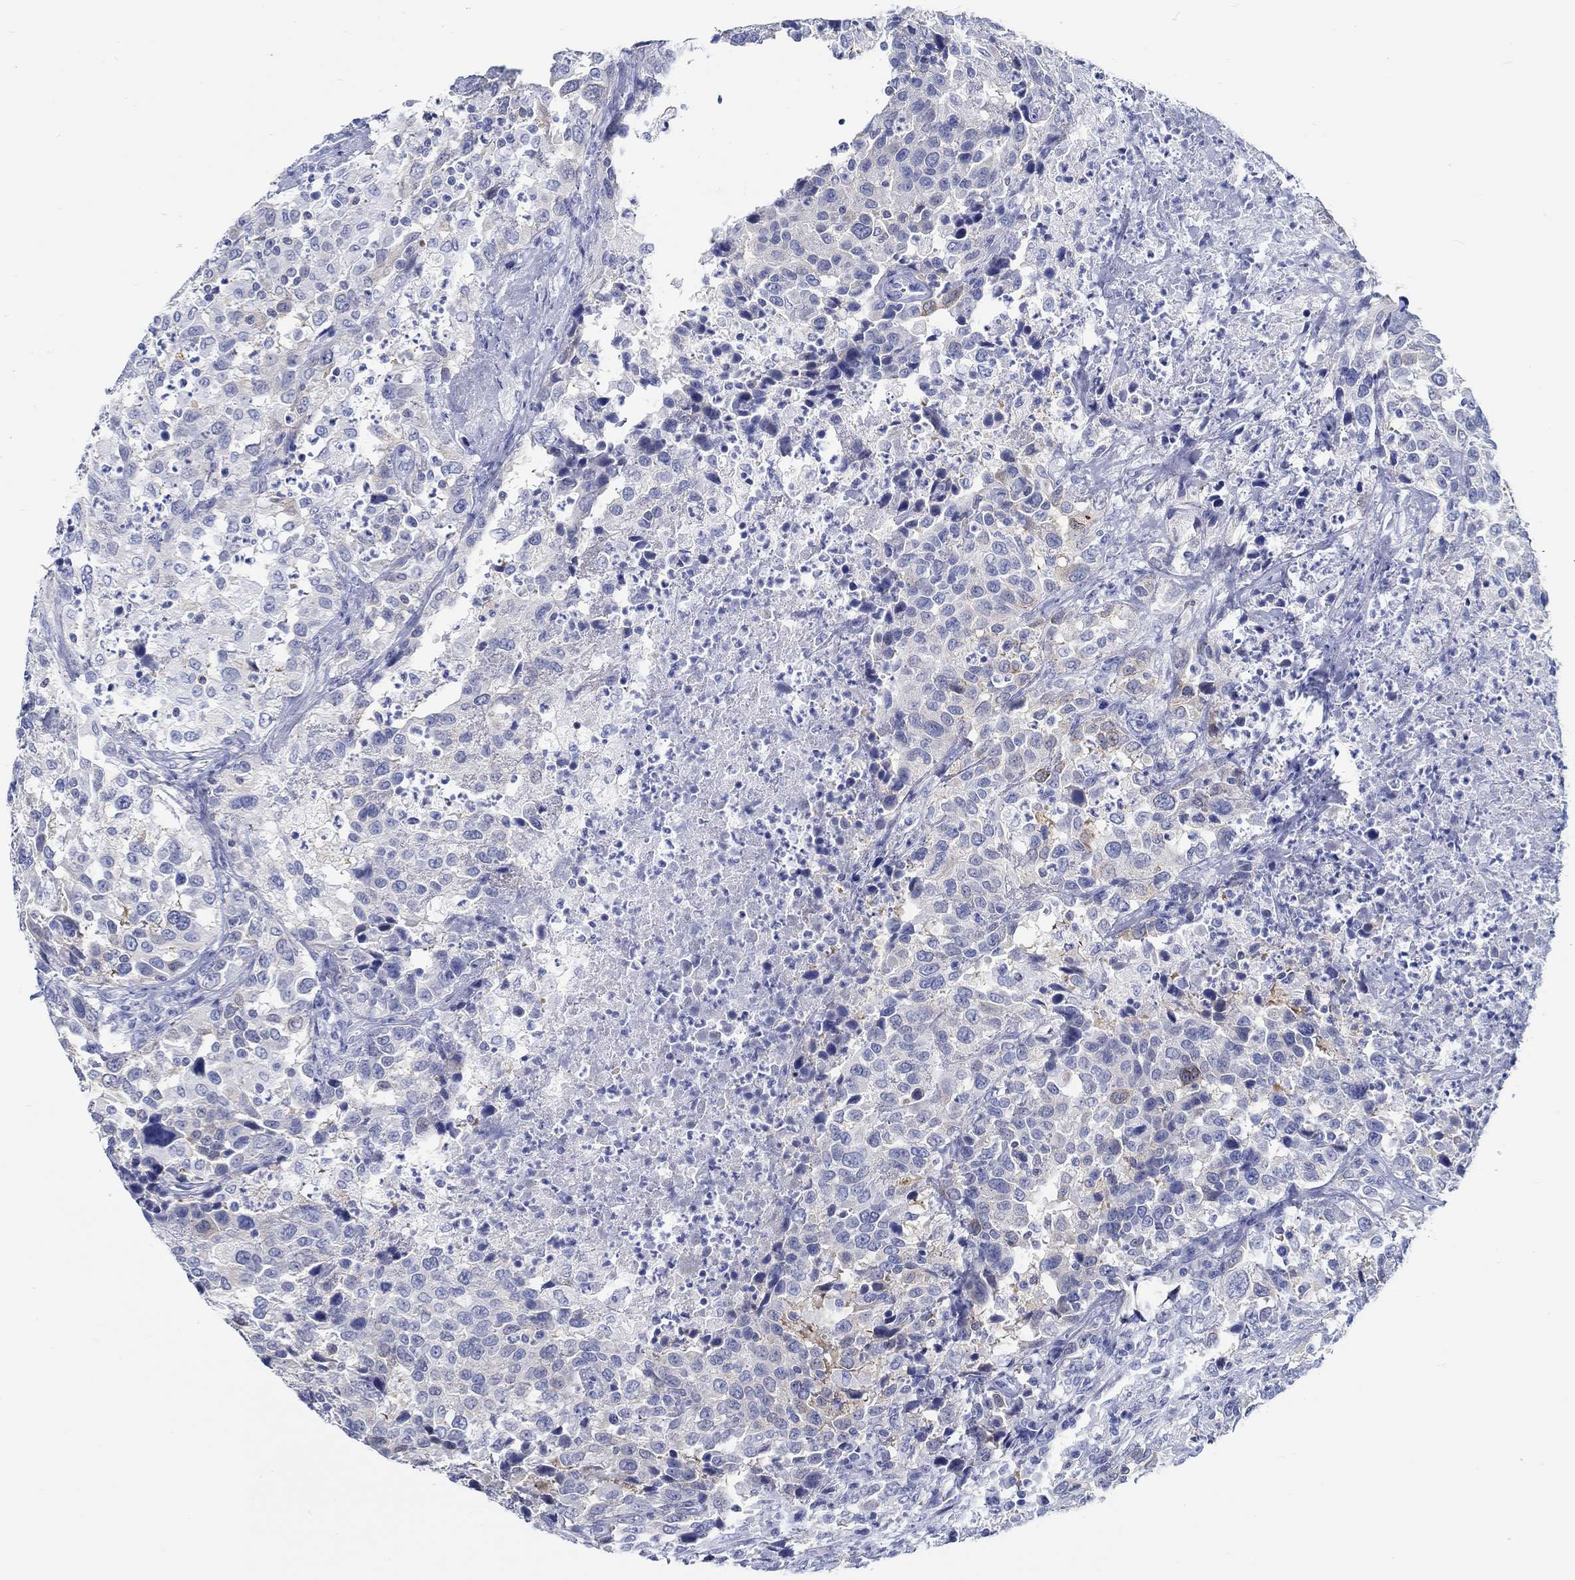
{"staining": {"intensity": "negative", "quantity": "none", "location": "none"}, "tissue": "urothelial cancer", "cell_type": "Tumor cells", "image_type": "cancer", "snomed": [{"axis": "morphology", "description": "Urothelial carcinoma, NOS"}, {"axis": "morphology", "description": "Urothelial carcinoma, High grade"}, {"axis": "topography", "description": "Urinary bladder"}], "caption": "Urothelial cancer was stained to show a protein in brown. There is no significant positivity in tumor cells.", "gene": "FBXO2", "patient": {"sex": "female", "age": 64}}